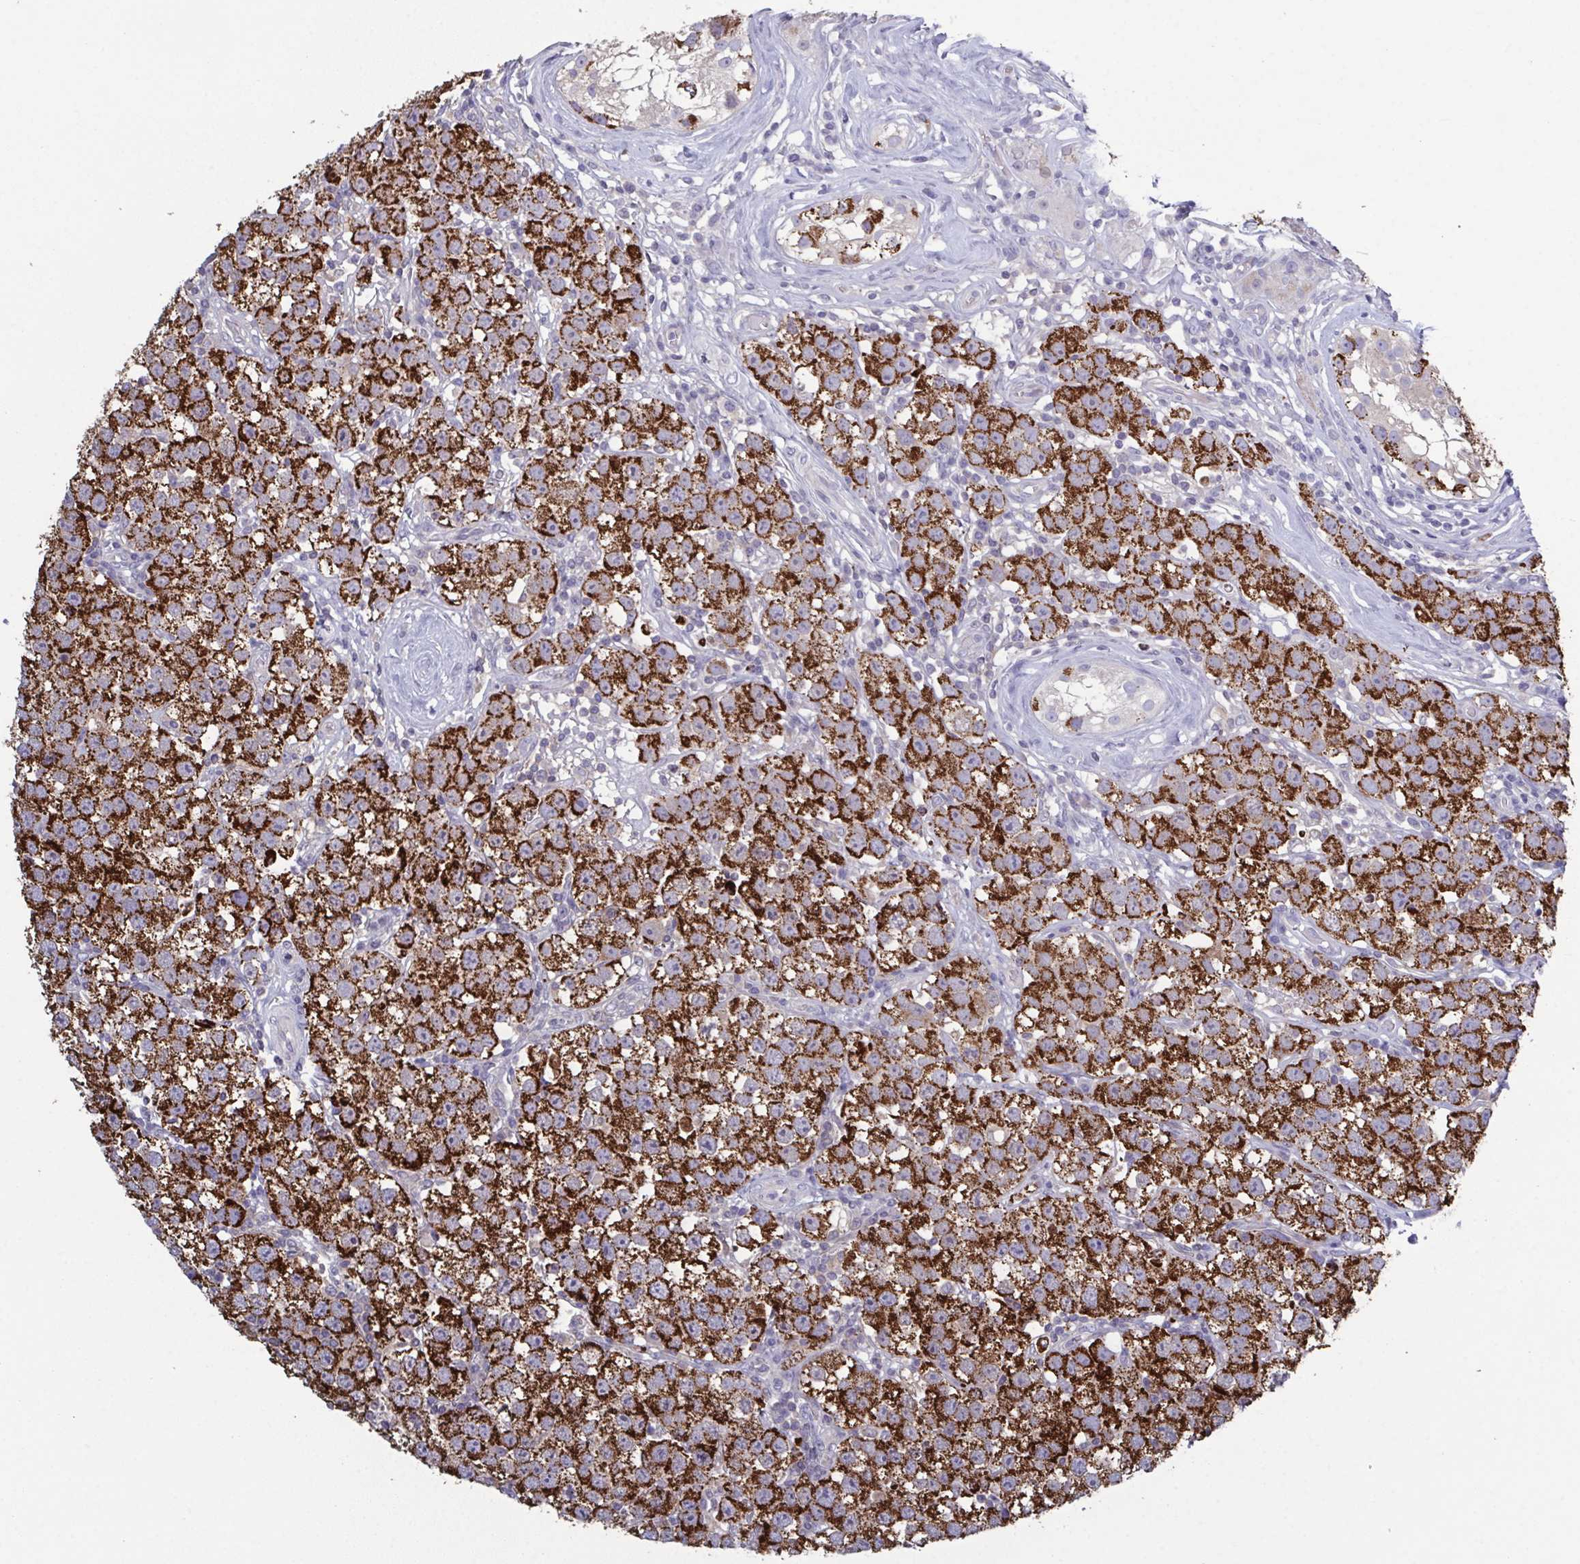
{"staining": {"intensity": "strong", "quantity": ">75%", "location": "cytoplasmic/membranous"}, "tissue": "testis cancer", "cell_type": "Tumor cells", "image_type": "cancer", "snomed": [{"axis": "morphology", "description": "Seminoma, NOS"}, {"axis": "topography", "description": "Testis"}], "caption": "Immunohistochemical staining of testis seminoma demonstrates high levels of strong cytoplasmic/membranous protein positivity in about >75% of tumor cells.", "gene": "GLDC", "patient": {"sex": "male", "age": 34}}